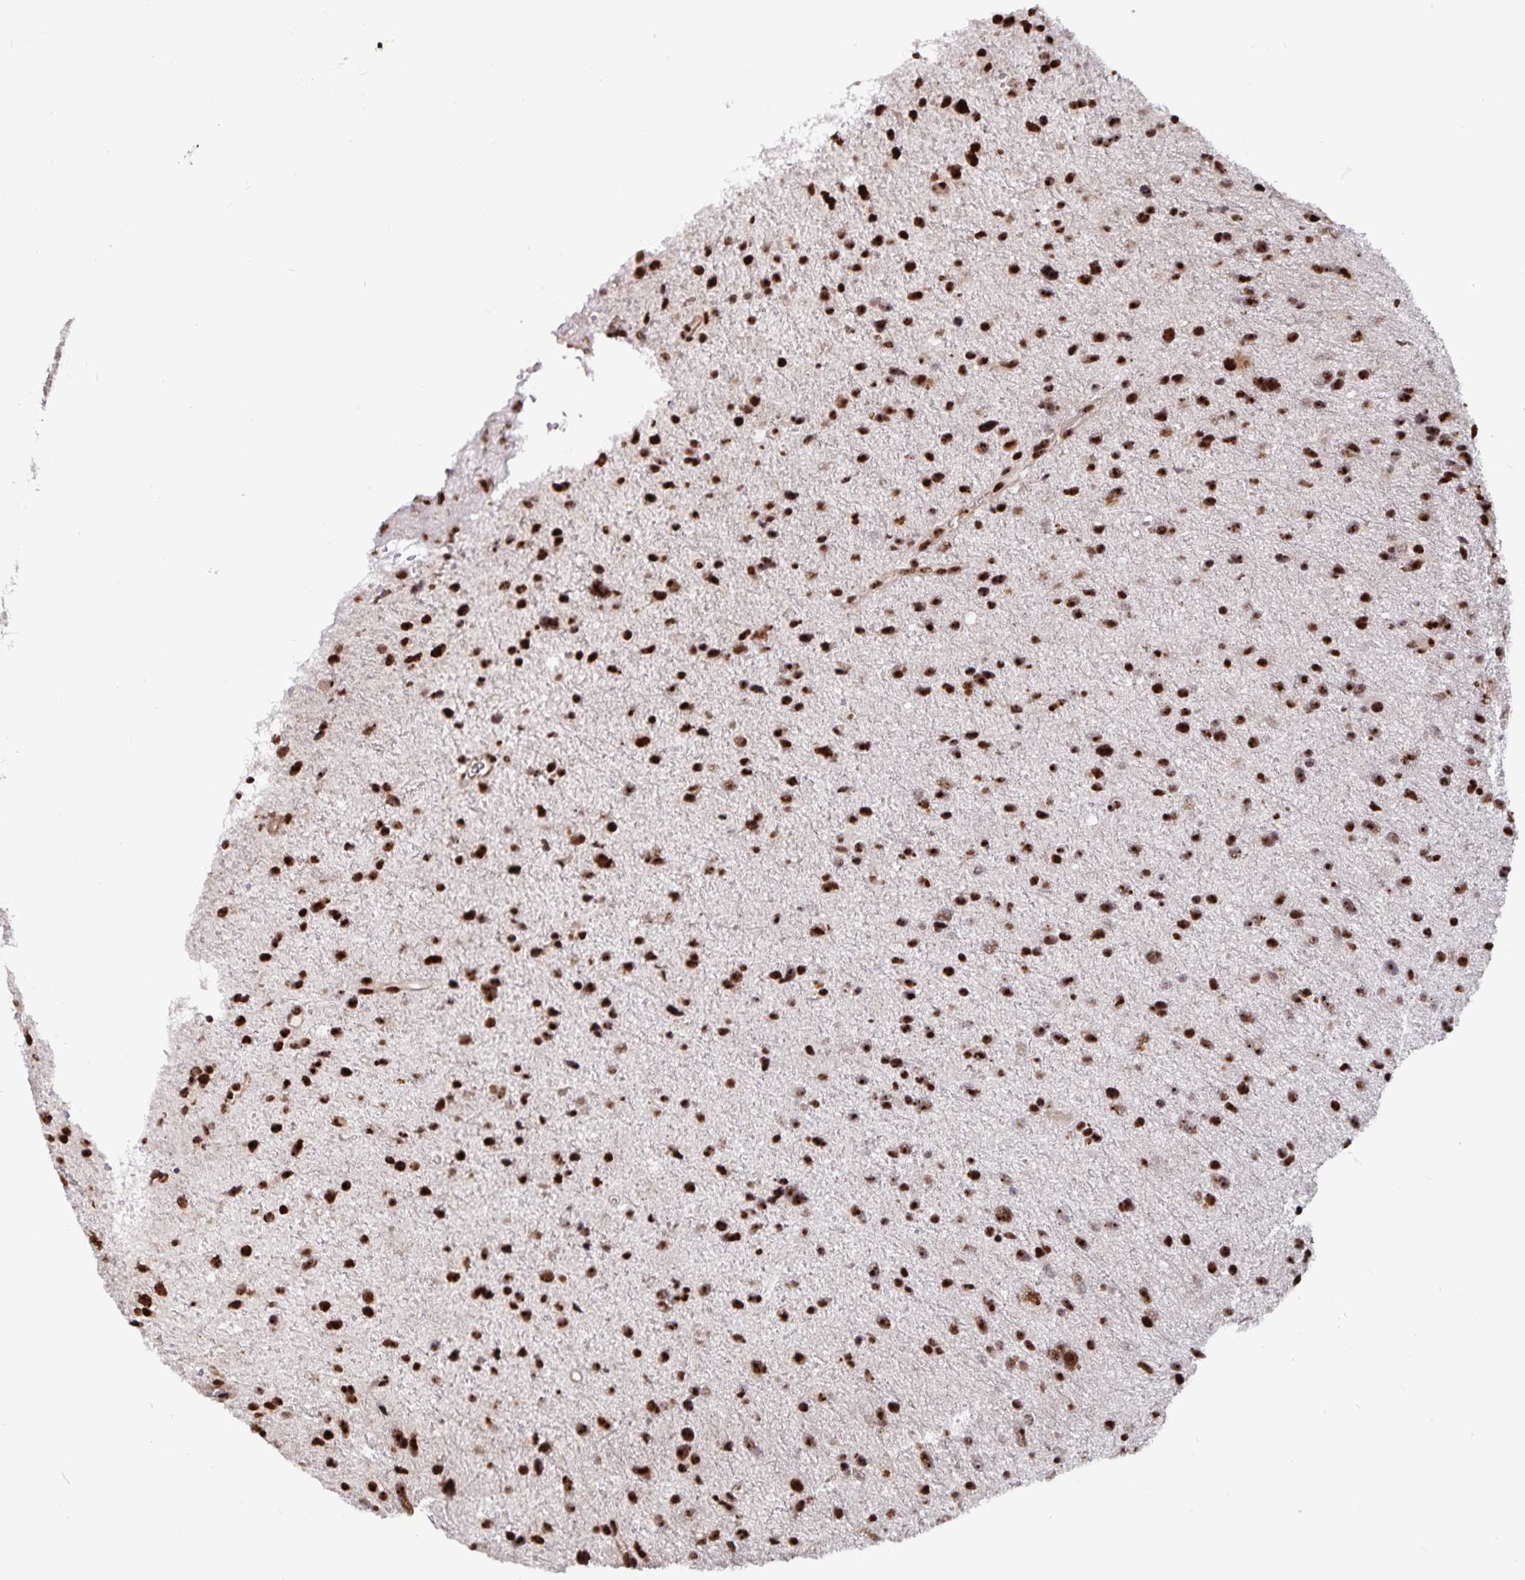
{"staining": {"intensity": "strong", "quantity": ">75%", "location": "nuclear"}, "tissue": "glioma", "cell_type": "Tumor cells", "image_type": "cancer", "snomed": [{"axis": "morphology", "description": "Glioma, malignant, Low grade"}, {"axis": "topography", "description": "Brain"}], "caption": "This image demonstrates immunohistochemistry (IHC) staining of malignant glioma (low-grade), with high strong nuclear positivity in approximately >75% of tumor cells.", "gene": "LAS1L", "patient": {"sex": "female", "age": 55}}